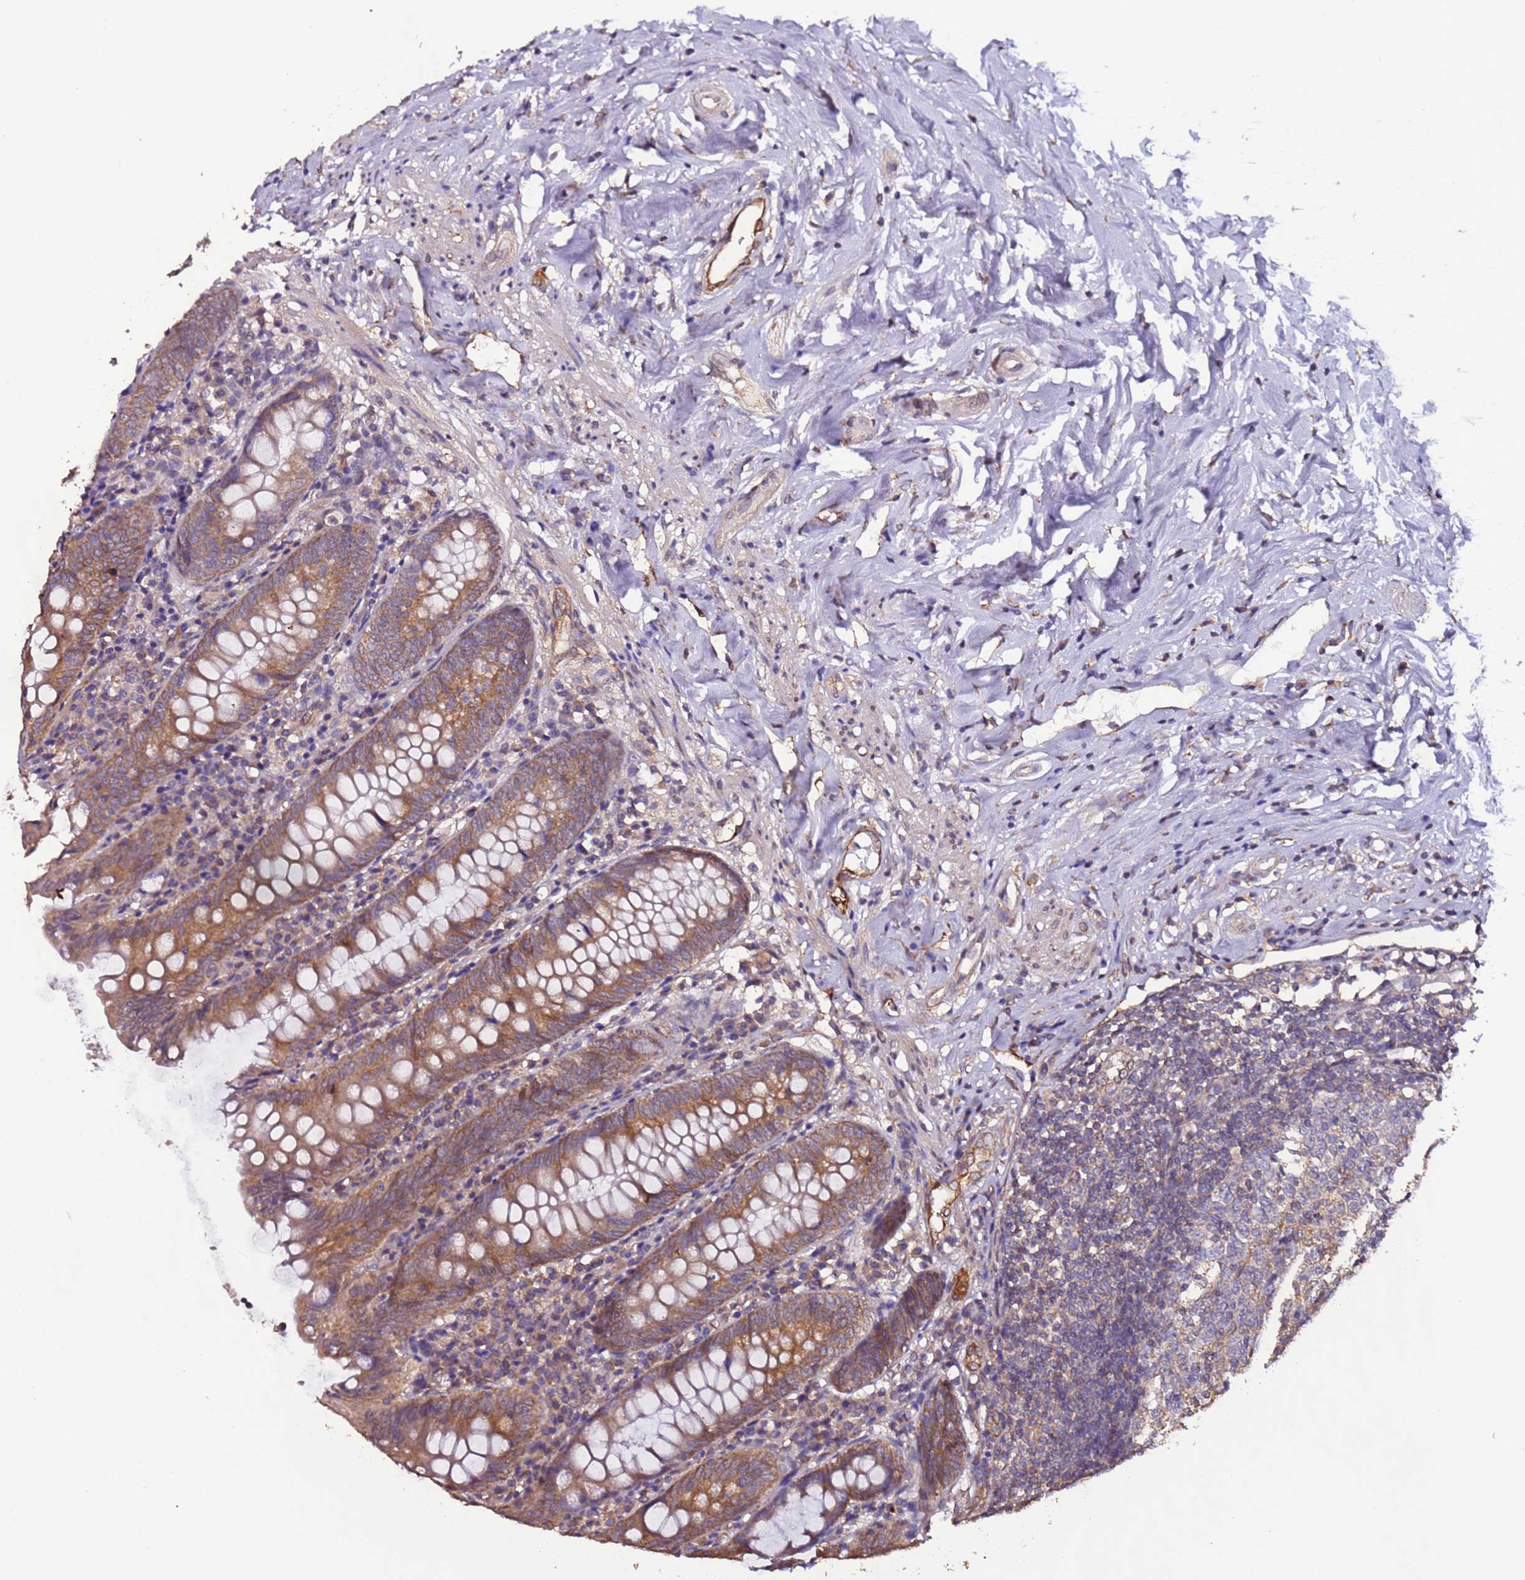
{"staining": {"intensity": "moderate", "quantity": ">75%", "location": "cytoplasmic/membranous"}, "tissue": "appendix", "cell_type": "Glandular cells", "image_type": "normal", "snomed": [{"axis": "morphology", "description": "Normal tissue, NOS"}, {"axis": "topography", "description": "Appendix"}], "caption": "Protein analysis of benign appendix demonstrates moderate cytoplasmic/membranous expression in about >75% of glandular cells. (Brightfield microscopy of DAB IHC at high magnification).", "gene": "SLC41A3", "patient": {"sex": "female", "age": 54}}